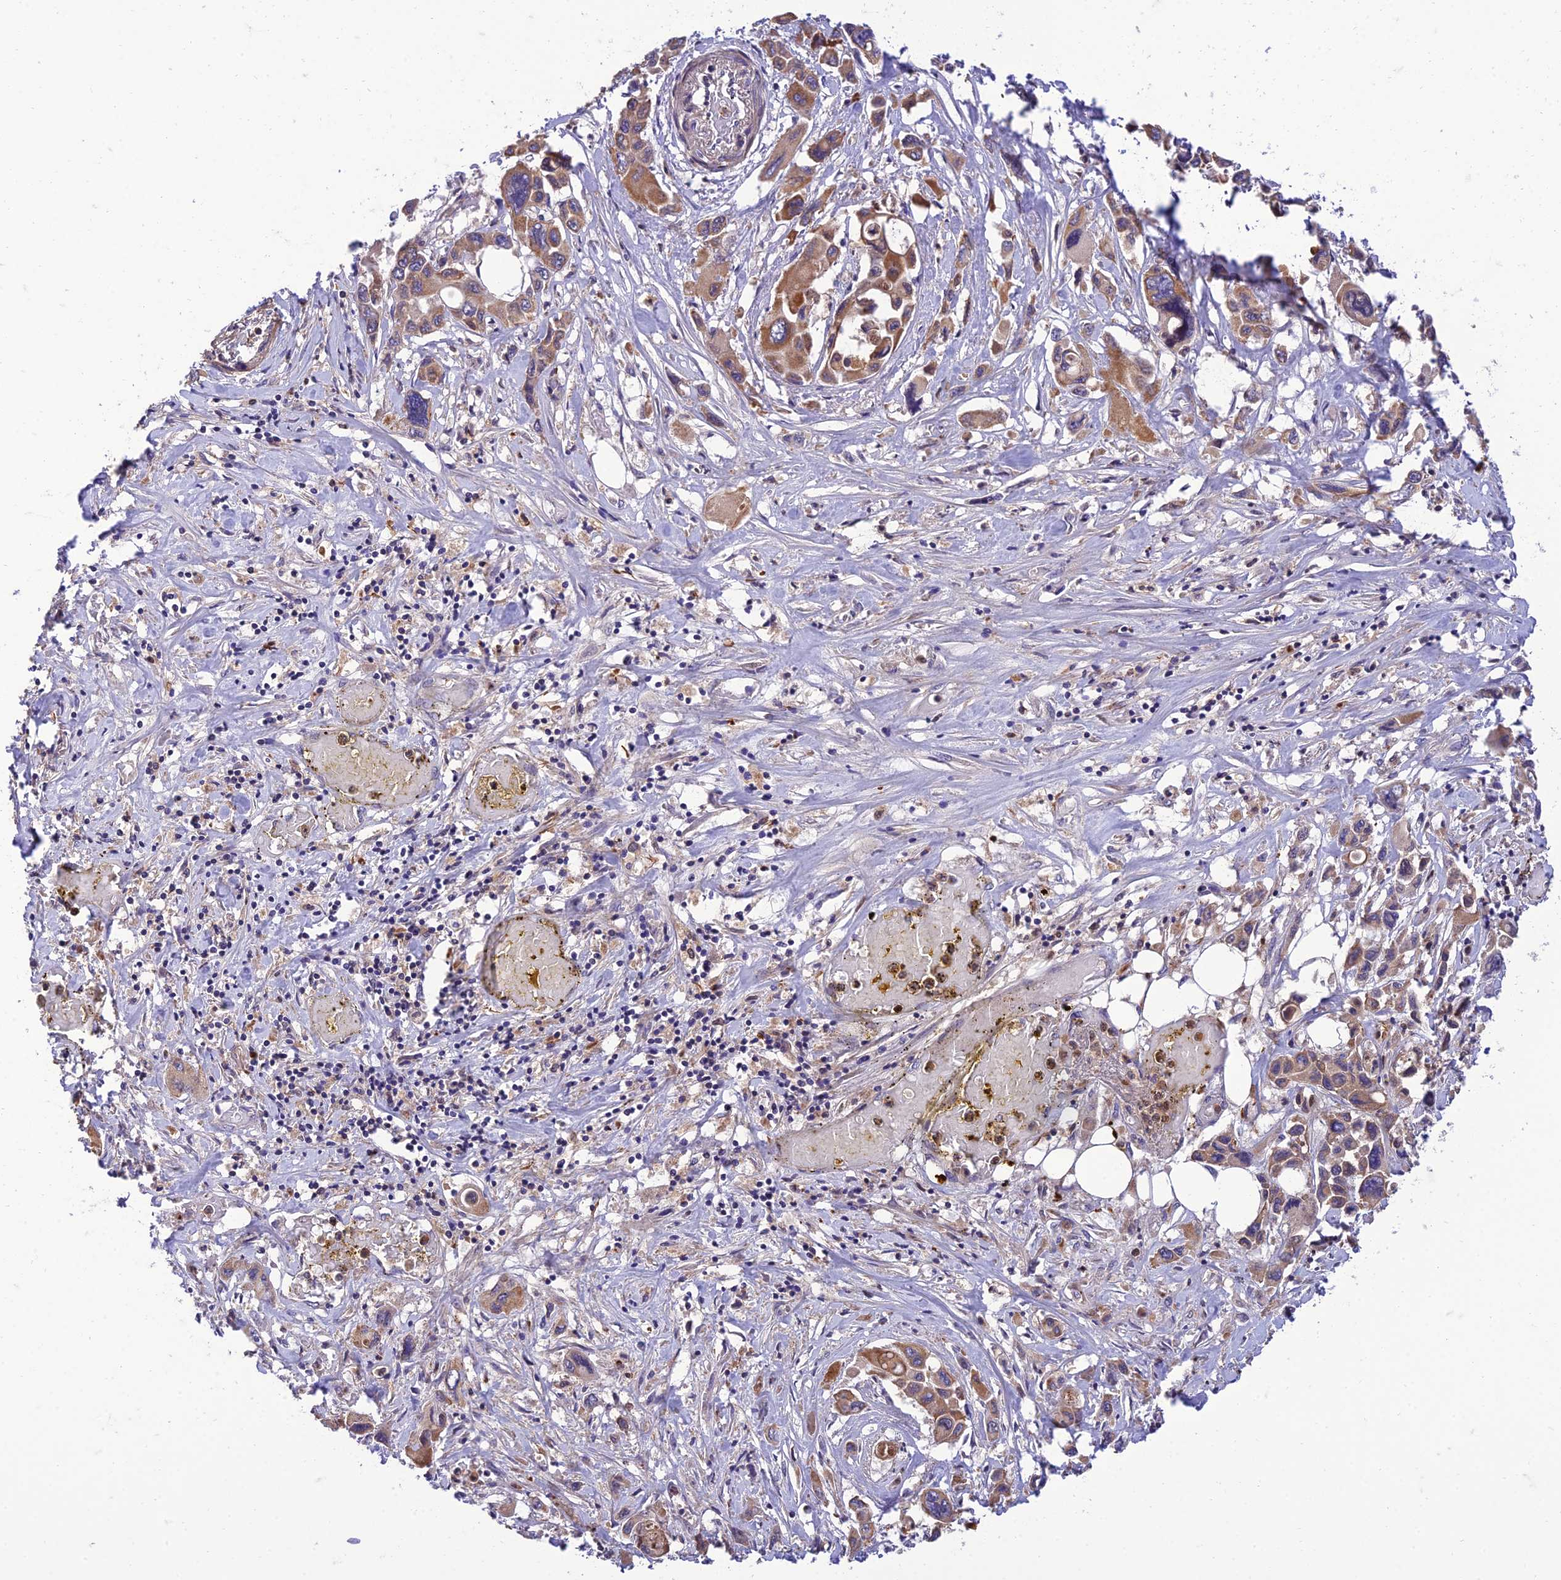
{"staining": {"intensity": "moderate", "quantity": ">75%", "location": "cytoplasmic/membranous"}, "tissue": "pancreatic cancer", "cell_type": "Tumor cells", "image_type": "cancer", "snomed": [{"axis": "morphology", "description": "Adenocarcinoma, NOS"}, {"axis": "topography", "description": "Pancreas"}], "caption": "Tumor cells display medium levels of moderate cytoplasmic/membranous positivity in about >75% of cells in pancreatic adenocarcinoma.", "gene": "IRAK3", "patient": {"sex": "male", "age": 92}}